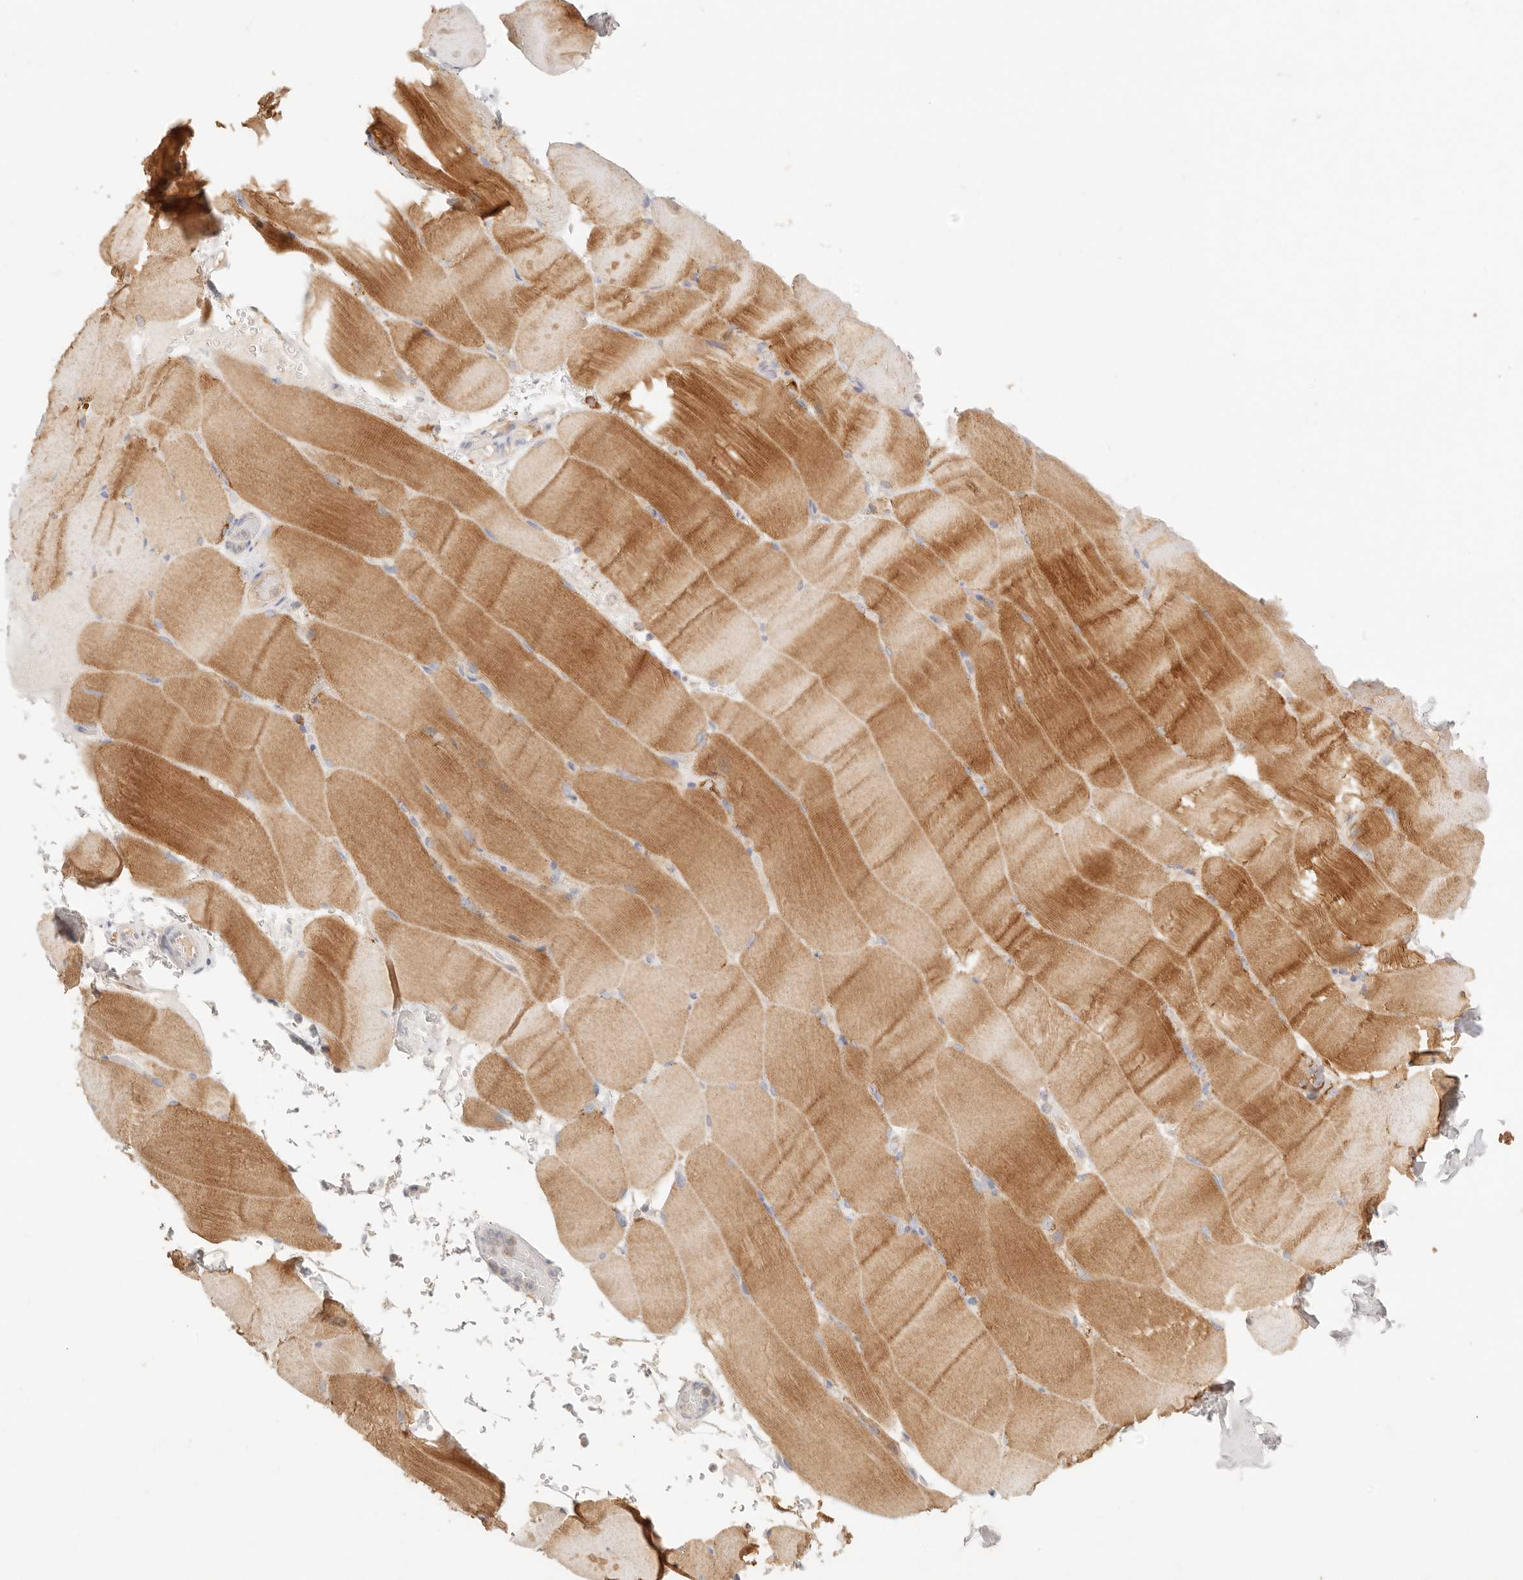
{"staining": {"intensity": "moderate", "quantity": ">75%", "location": "cytoplasmic/membranous"}, "tissue": "skeletal muscle", "cell_type": "Myocytes", "image_type": "normal", "snomed": [{"axis": "morphology", "description": "Normal tissue, NOS"}, {"axis": "topography", "description": "Skeletal muscle"}, {"axis": "topography", "description": "Parathyroid gland"}], "caption": "Immunohistochemistry (DAB) staining of unremarkable skeletal muscle exhibits moderate cytoplasmic/membranous protein positivity in about >75% of myocytes.", "gene": "HK2", "patient": {"sex": "female", "age": 37}}